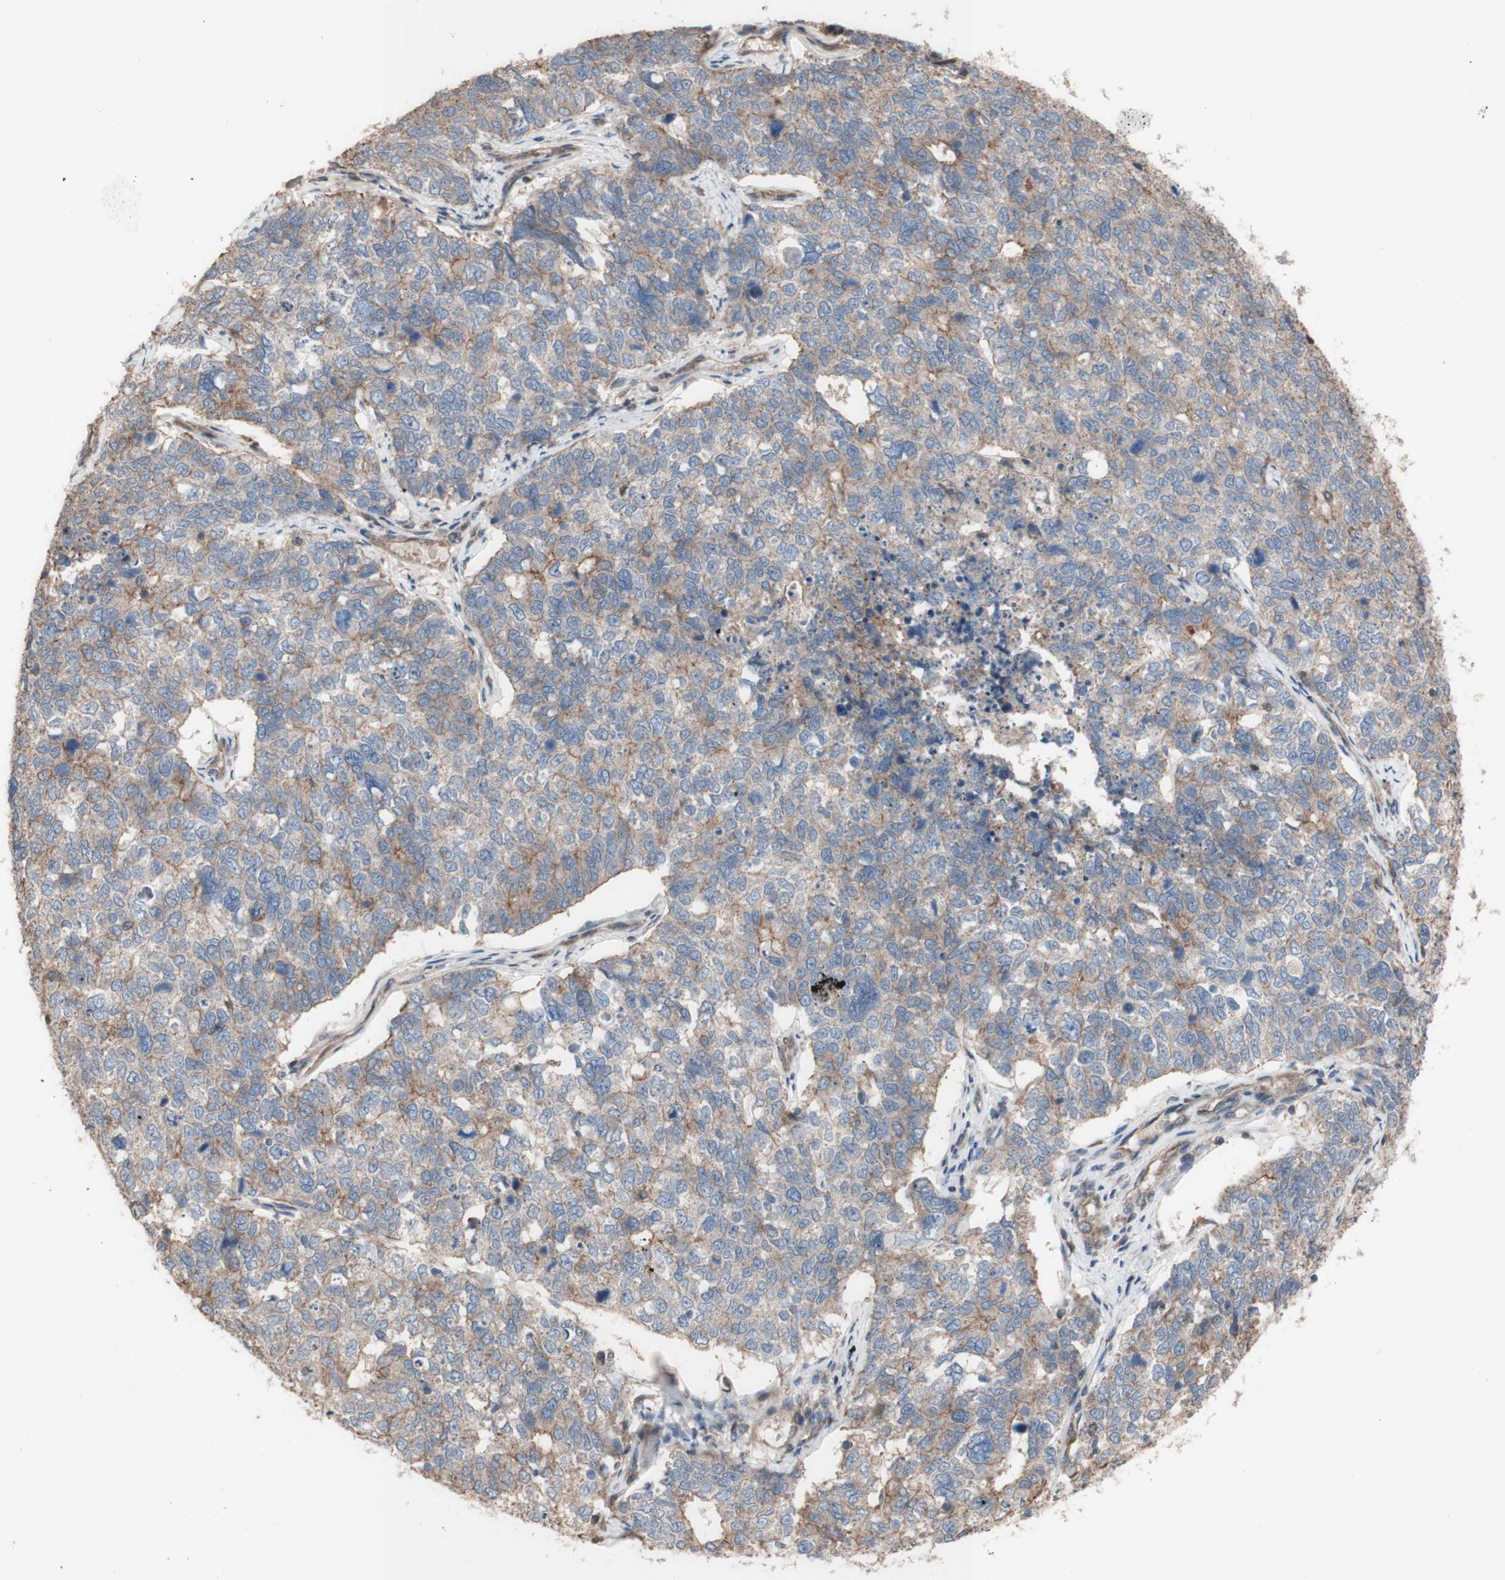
{"staining": {"intensity": "weak", "quantity": ">75%", "location": "cytoplasmic/membranous"}, "tissue": "cervical cancer", "cell_type": "Tumor cells", "image_type": "cancer", "snomed": [{"axis": "morphology", "description": "Squamous cell carcinoma, NOS"}, {"axis": "topography", "description": "Cervix"}], "caption": "A brown stain labels weak cytoplasmic/membranous expression of a protein in human cervical squamous cell carcinoma tumor cells. Immunohistochemistry (ihc) stains the protein in brown and the nuclei are stained blue.", "gene": "COPB1", "patient": {"sex": "female", "age": 63}}